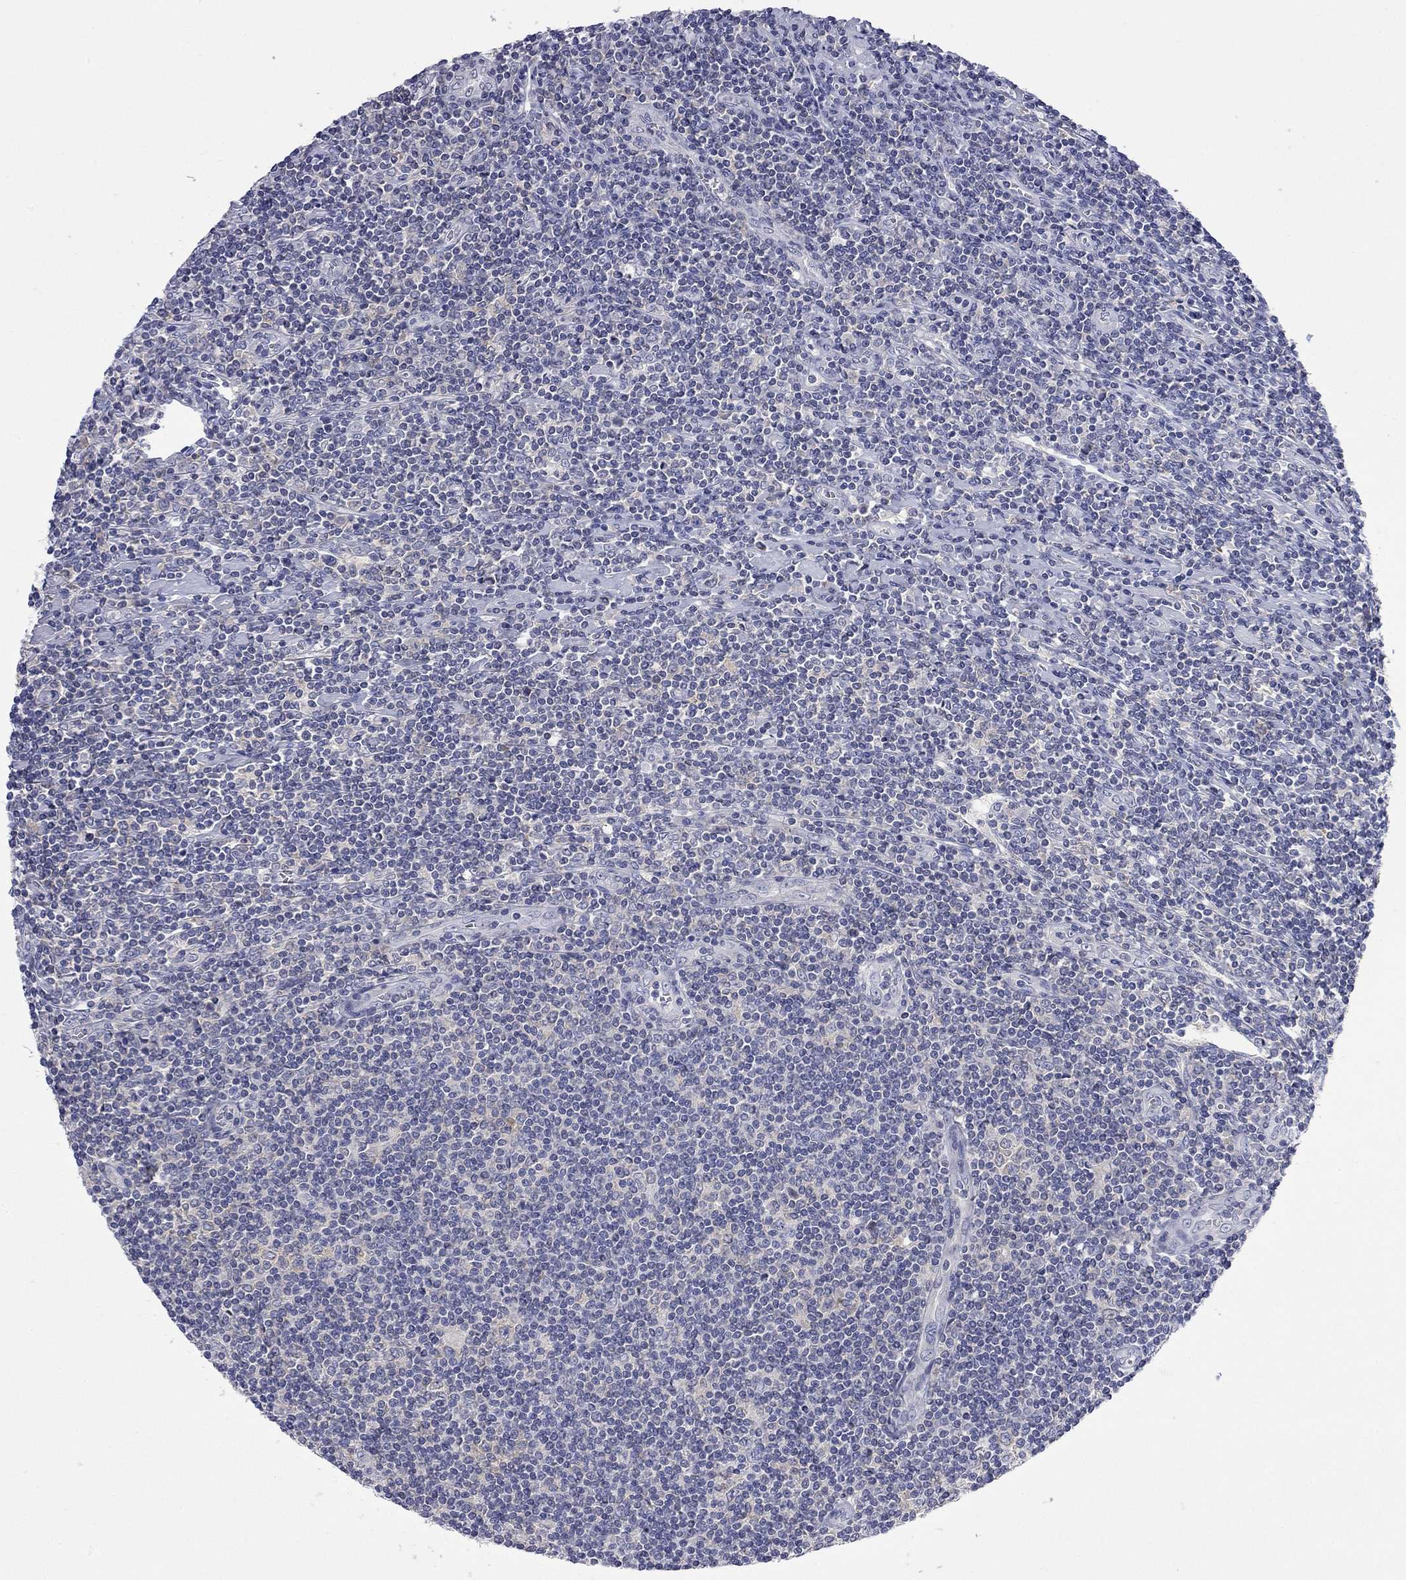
{"staining": {"intensity": "negative", "quantity": "none", "location": "none"}, "tissue": "lymphoma", "cell_type": "Tumor cells", "image_type": "cancer", "snomed": [{"axis": "morphology", "description": "Hodgkin's disease, NOS"}, {"axis": "topography", "description": "Lymph node"}], "caption": "A histopathology image of human Hodgkin's disease is negative for staining in tumor cells.", "gene": "ABCB4", "patient": {"sex": "male", "age": 40}}